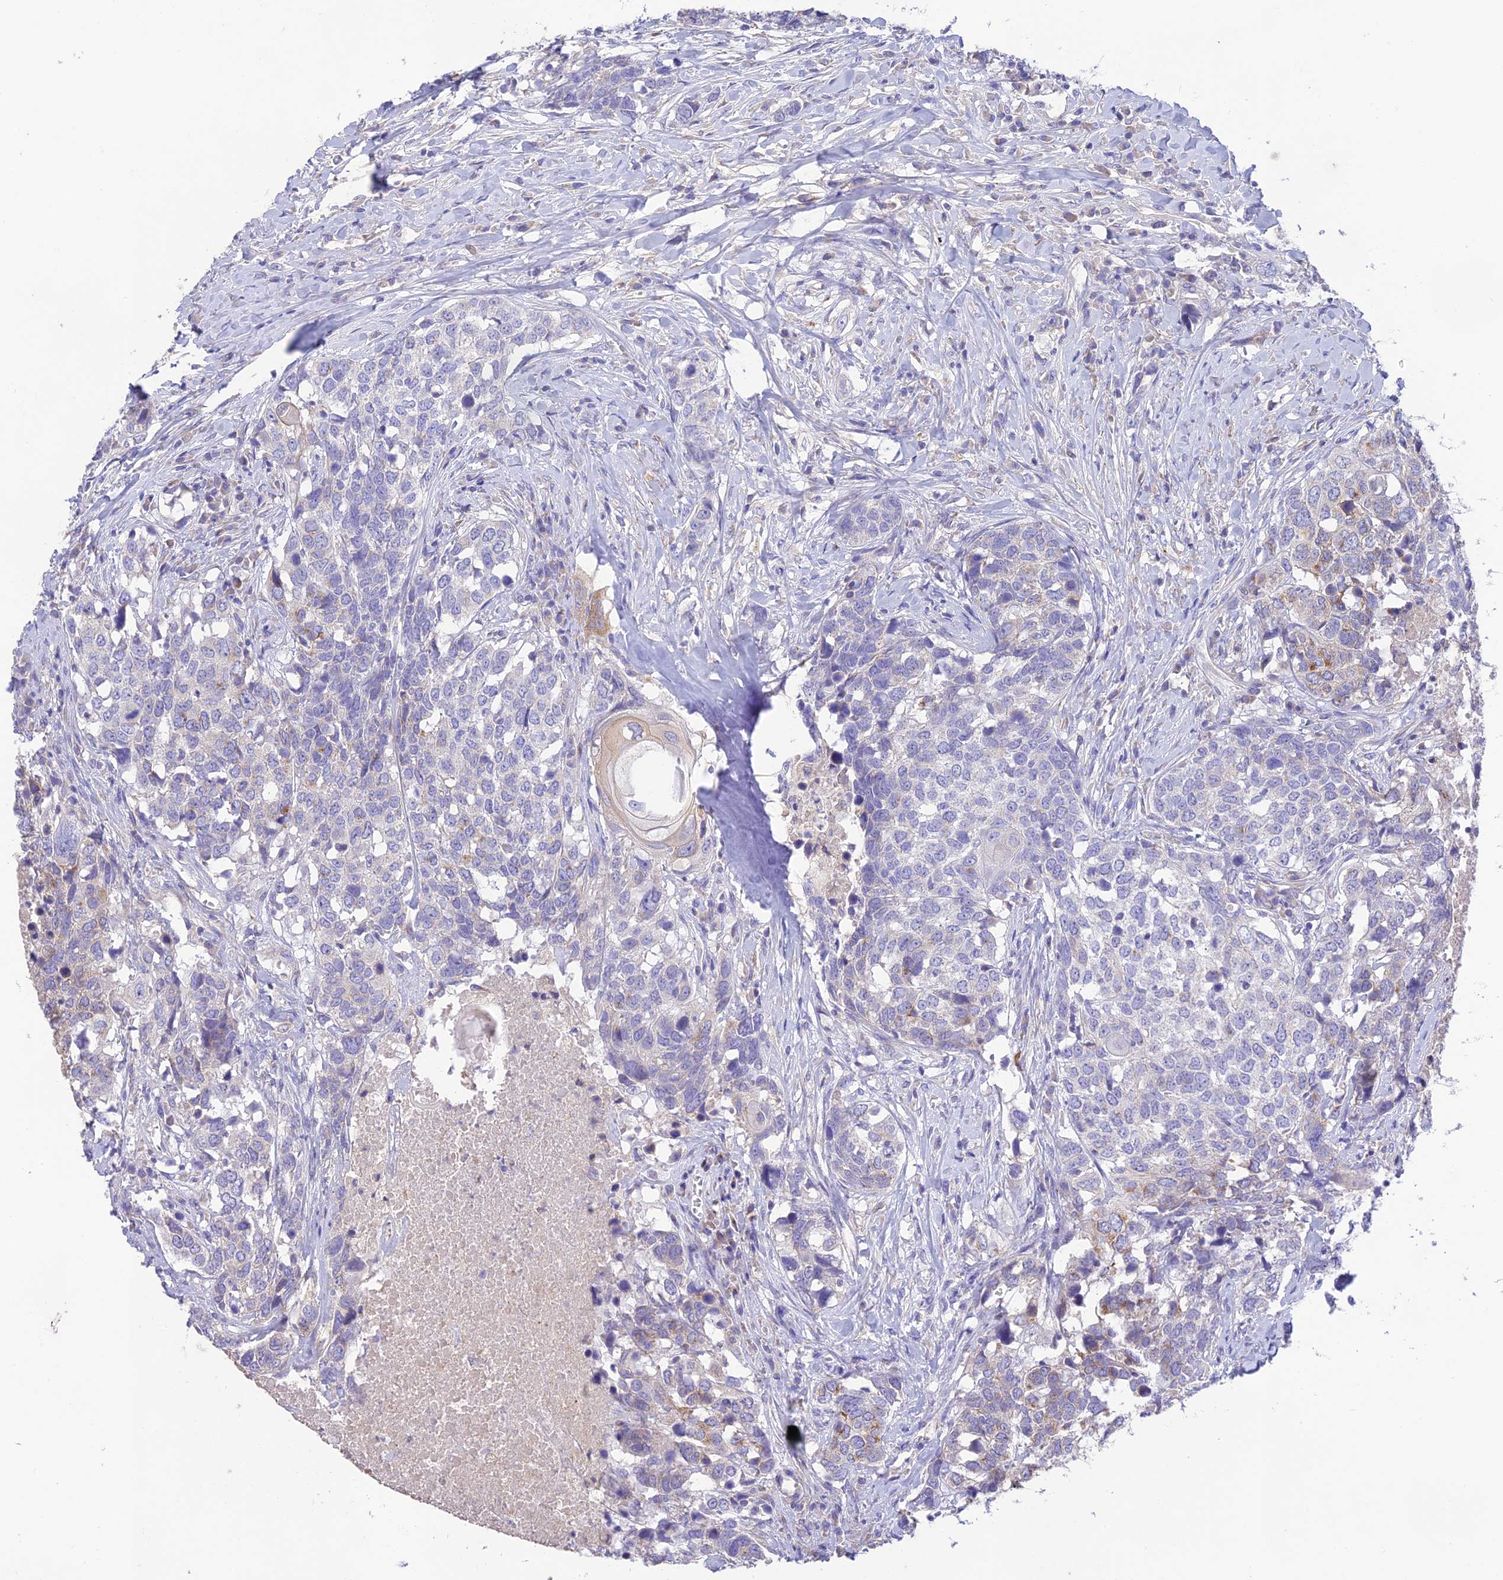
{"staining": {"intensity": "moderate", "quantity": "<25%", "location": "cytoplasmic/membranous"}, "tissue": "head and neck cancer", "cell_type": "Tumor cells", "image_type": "cancer", "snomed": [{"axis": "morphology", "description": "Squamous cell carcinoma, NOS"}, {"axis": "topography", "description": "Head-Neck"}], "caption": "IHC histopathology image of neoplastic tissue: human squamous cell carcinoma (head and neck) stained using immunohistochemistry (IHC) reveals low levels of moderate protein expression localized specifically in the cytoplasmic/membranous of tumor cells, appearing as a cytoplasmic/membranous brown color.", "gene": "HSD17B2", "patient": {"sex": "male", "age": 66}}